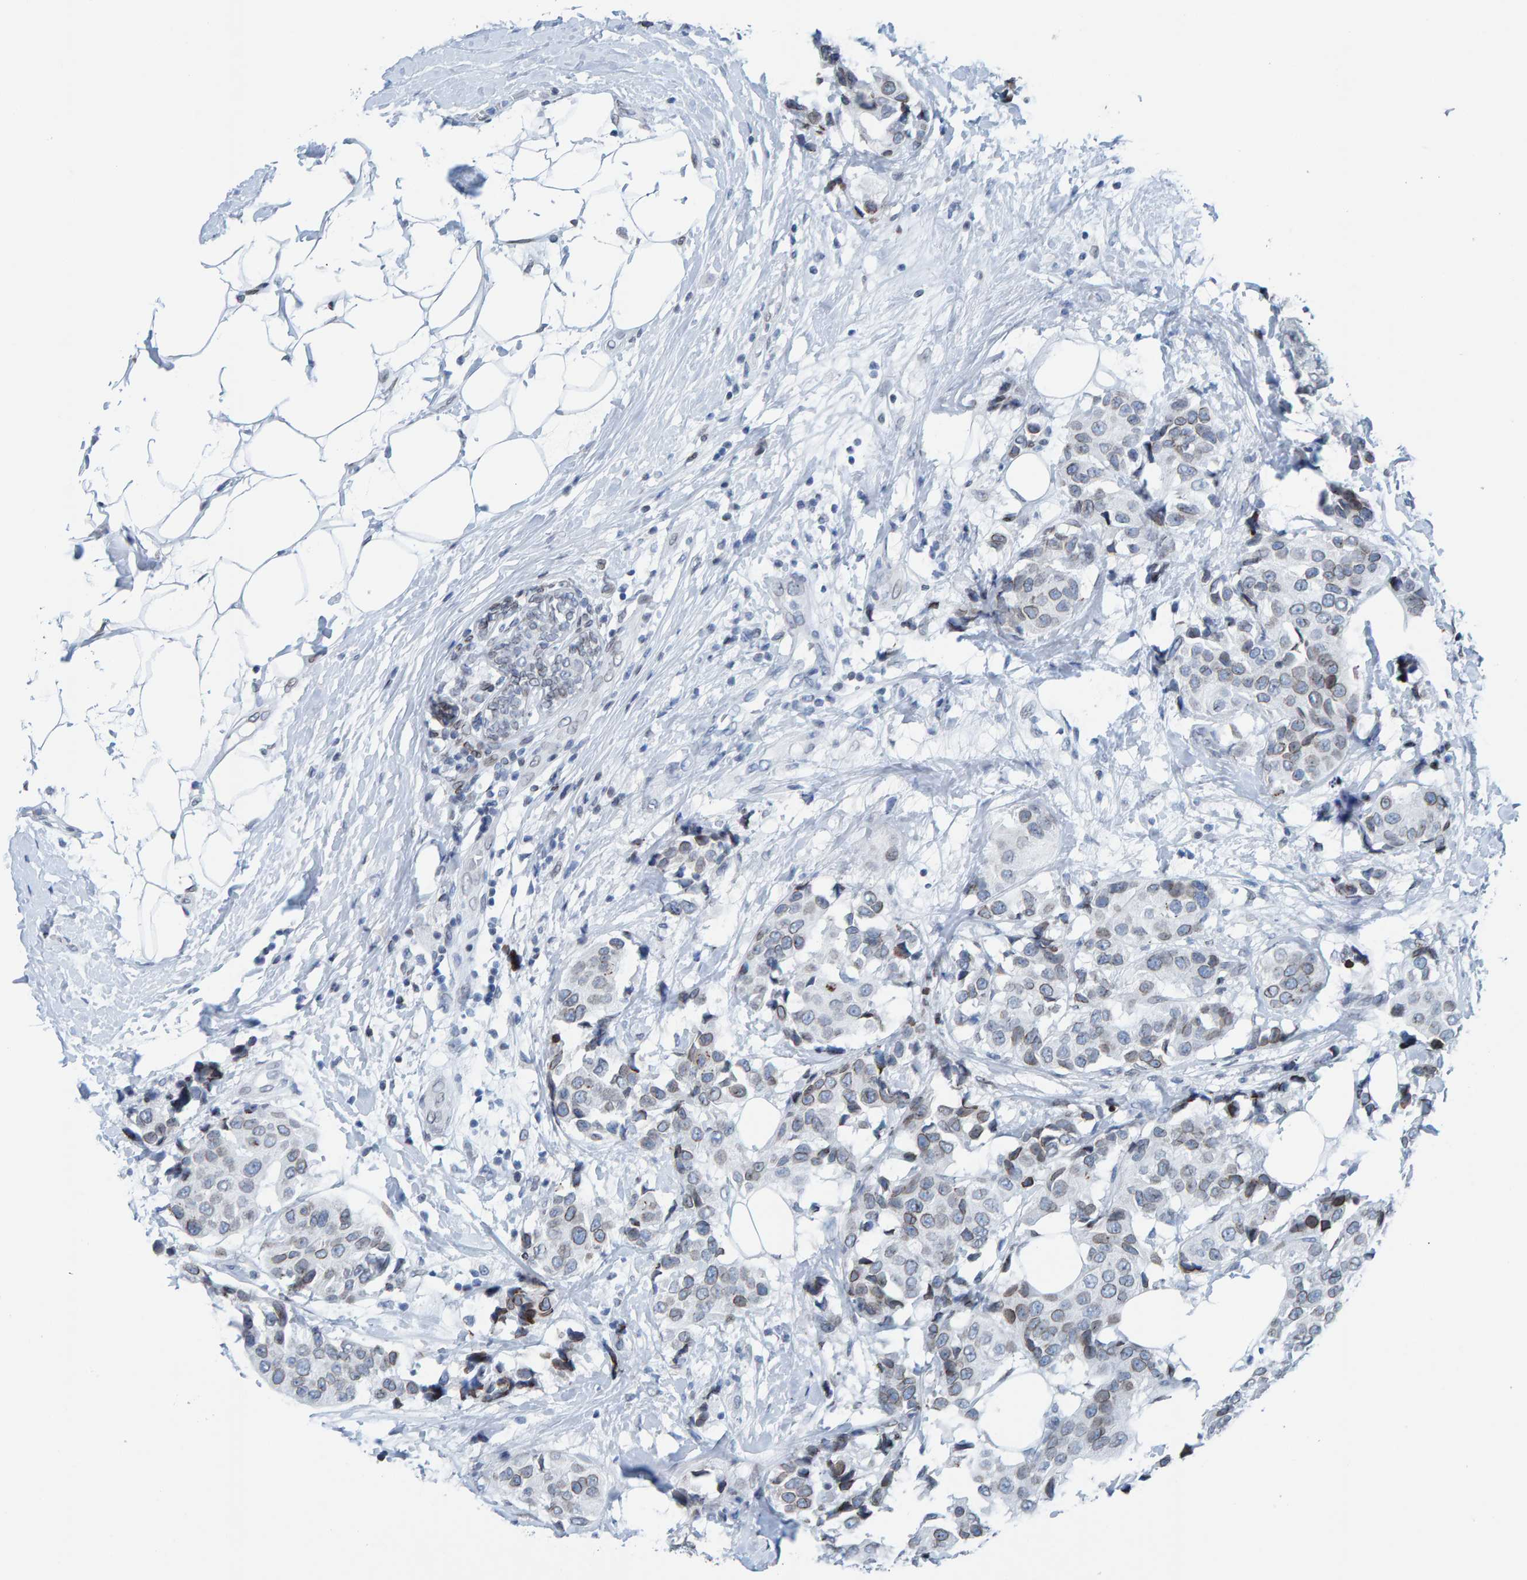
{"staining": {"intensity": "weak", "quantity": "25%-75%", "location": "cytoplasmic/membranous,nuclear"}, "tissue": "breast cancer", "cell_type": "Tumor cells", "image_type": "cancer", "snomed": [{"axis": "morphology", "description": "Normal tissue, NOS"}, {"axis": "morphology", "description": "Duct carcinoma"}, {"axis": "topography", "description": "Breast"}], "caption": "Breast cancer (invasive ductal carcinoma) stained with DAB (3,3'-diaminobenzidine) immunohistochemistry reveals low levels of weak cytoplasmic/membranous and nuclear positivity in approximately 25%-75% of tumor cells. (DAB (3,3'-diaminobenzidine) IHC, brown staining for protein, blue staining for nuclei).", "gene": "LMNB2", "patient": {"sex": "female", "age": 39}}